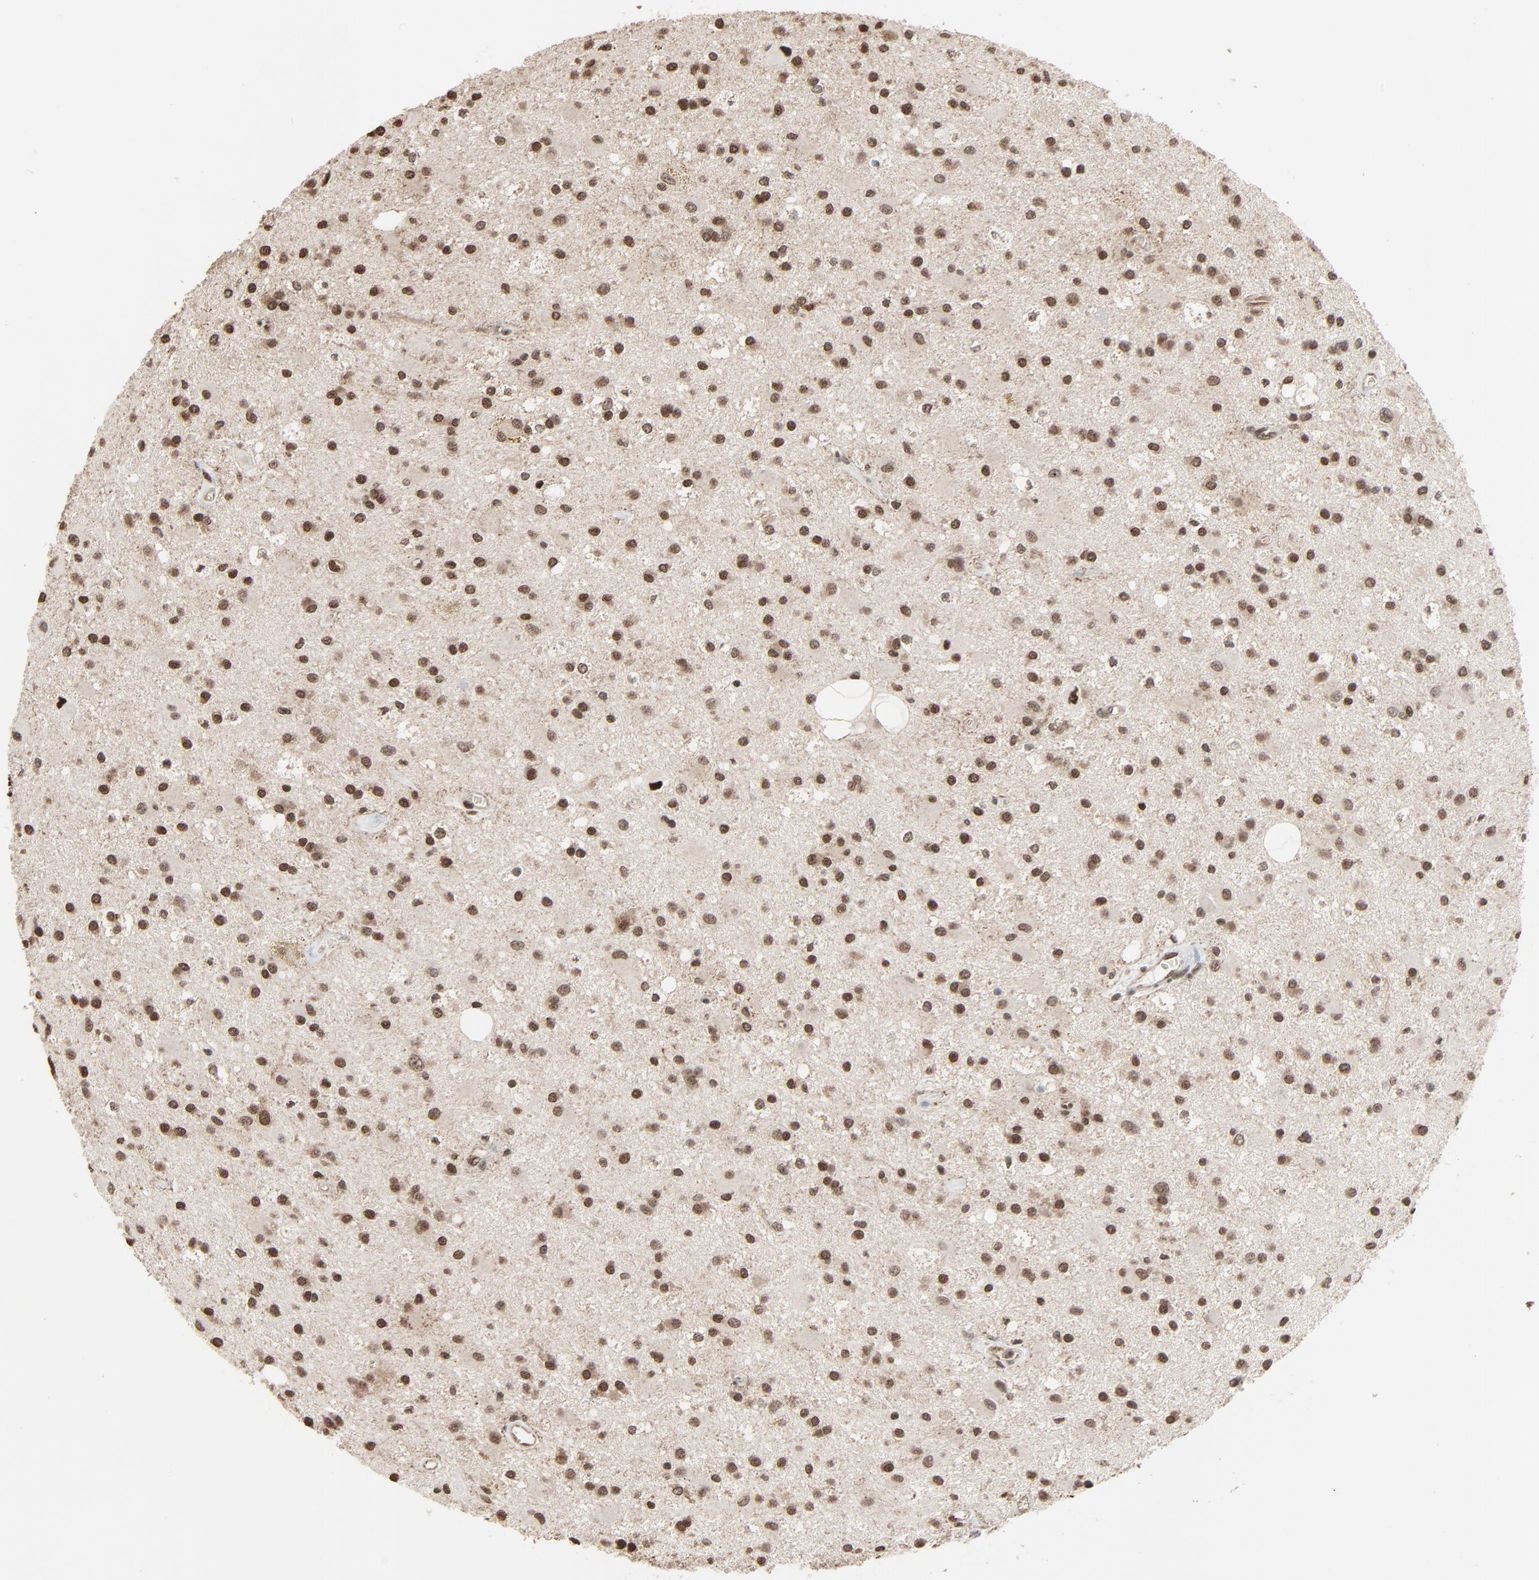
{"staining": {"intensity": "strong", "quantity": ">75%", "location": "cytoplasmic/membranous,nuclear"}, "tissue": "glioma", "cell_type": "Tumor cells", "image_type": "cancer", "snomed": [{"axis": "morphology", "description": "Glioma, malignant, Low grade"}, {"axis": "topography", "description": "Brain"}], "caption": "An immunohistochemistry histopathology image of neoplastic tissue is shown. Protein staining in brown labels strong cytoplasmic/membranous and nuclear positivity in glioma within tumor cells.", "gene": "MEIS2", "patient": {"sex": "male", "age": 58}}